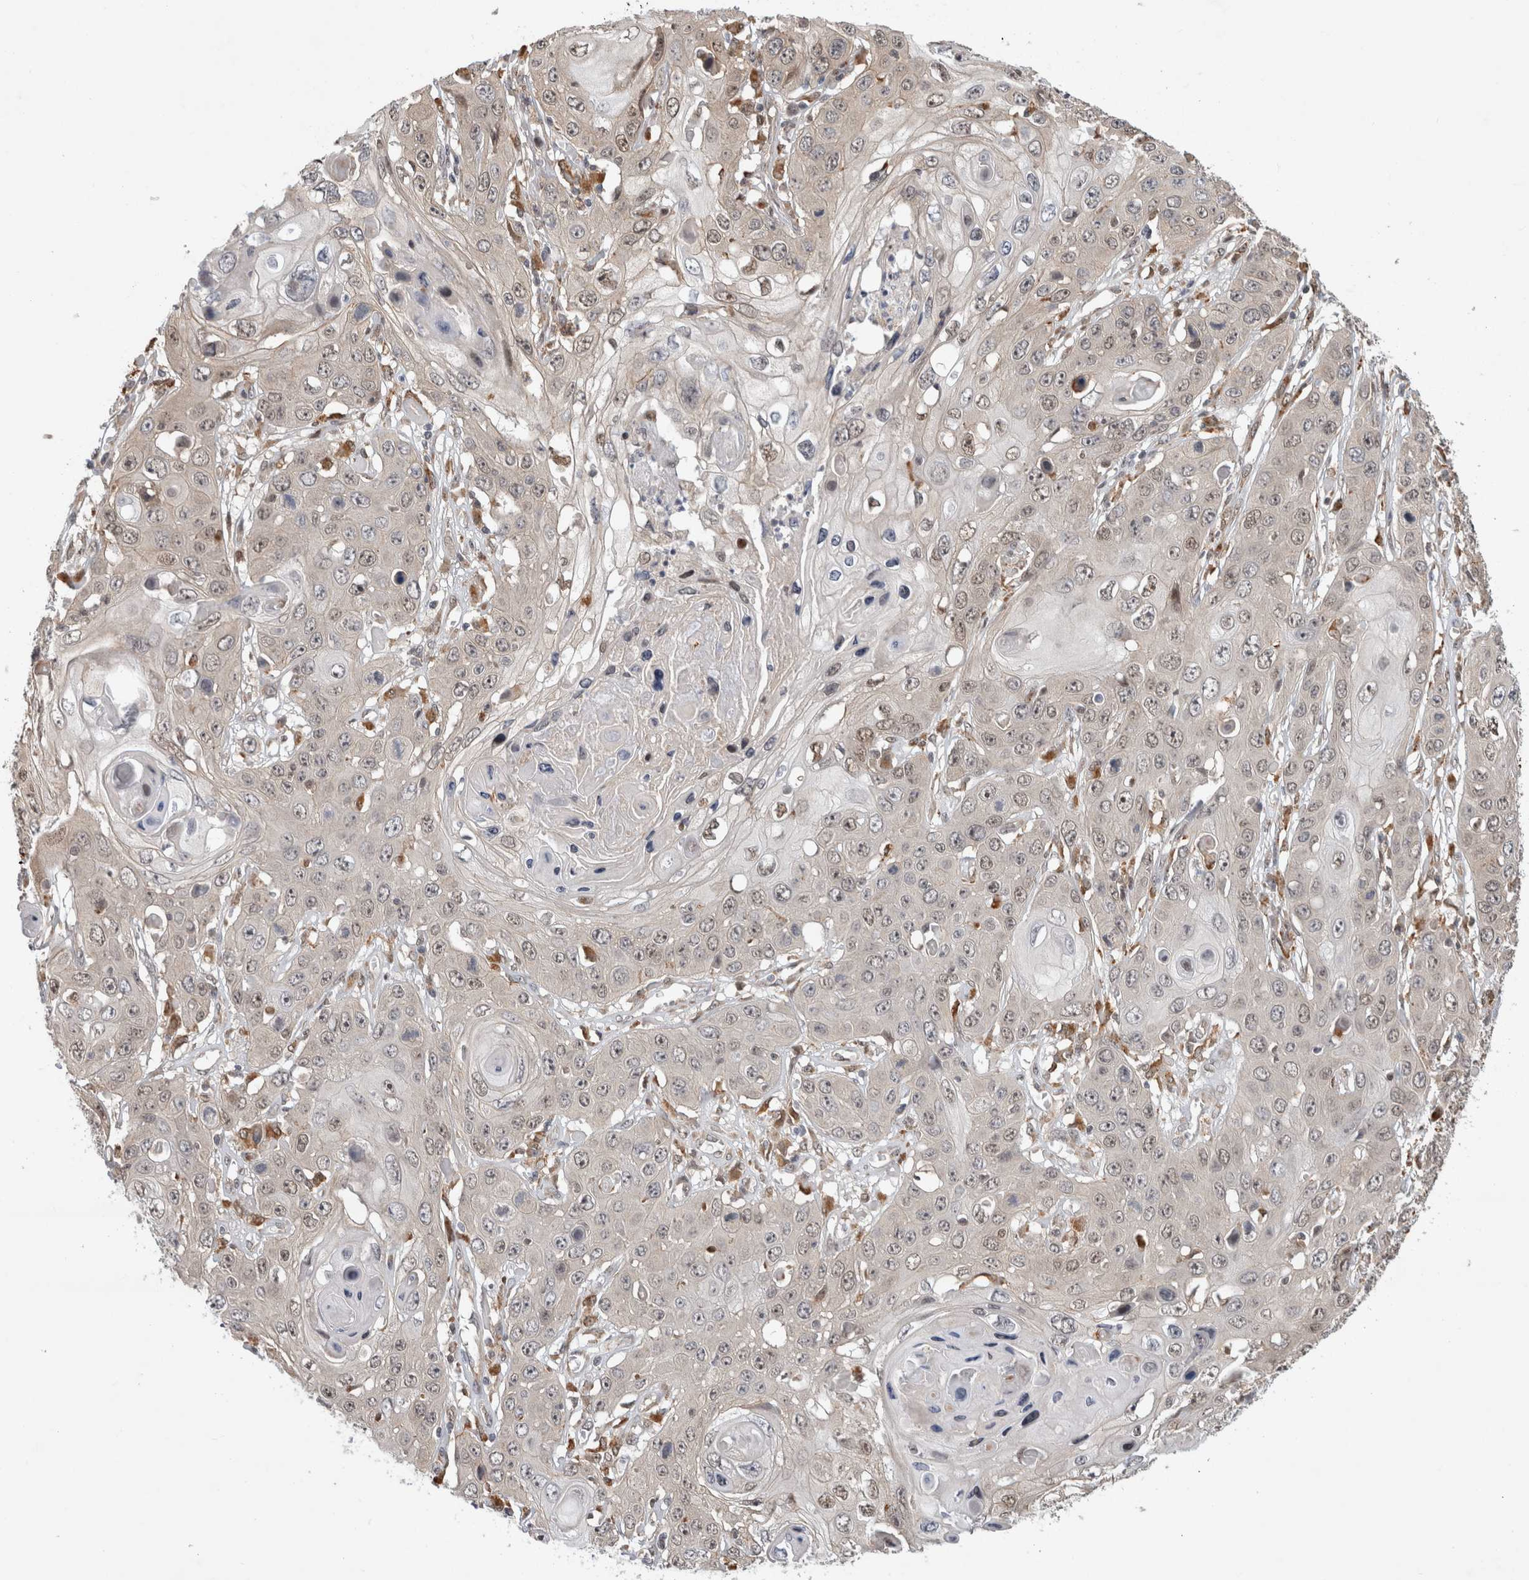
{"staining": {"intensity": "weak", "quantity": ">75%", "location": "nuclear"}, "tissue": "skin cancer", "cell_type": "Tumor cells", "image_type": "cancer", "snomed": [{"axis": "morphology", "description": "Squamous cell carcinoma, NOS"}, {"axis": "topography", "description": "Skin"}], "caption": "This image shows immunohistochemistry (IHC) staining of skin cancer (squamous cell carcinoma), with low weak nuclear staining in approximately >75% of tumor cells.", "gene": "NAB2", "patient": {"sex": "male", "age": 55}}